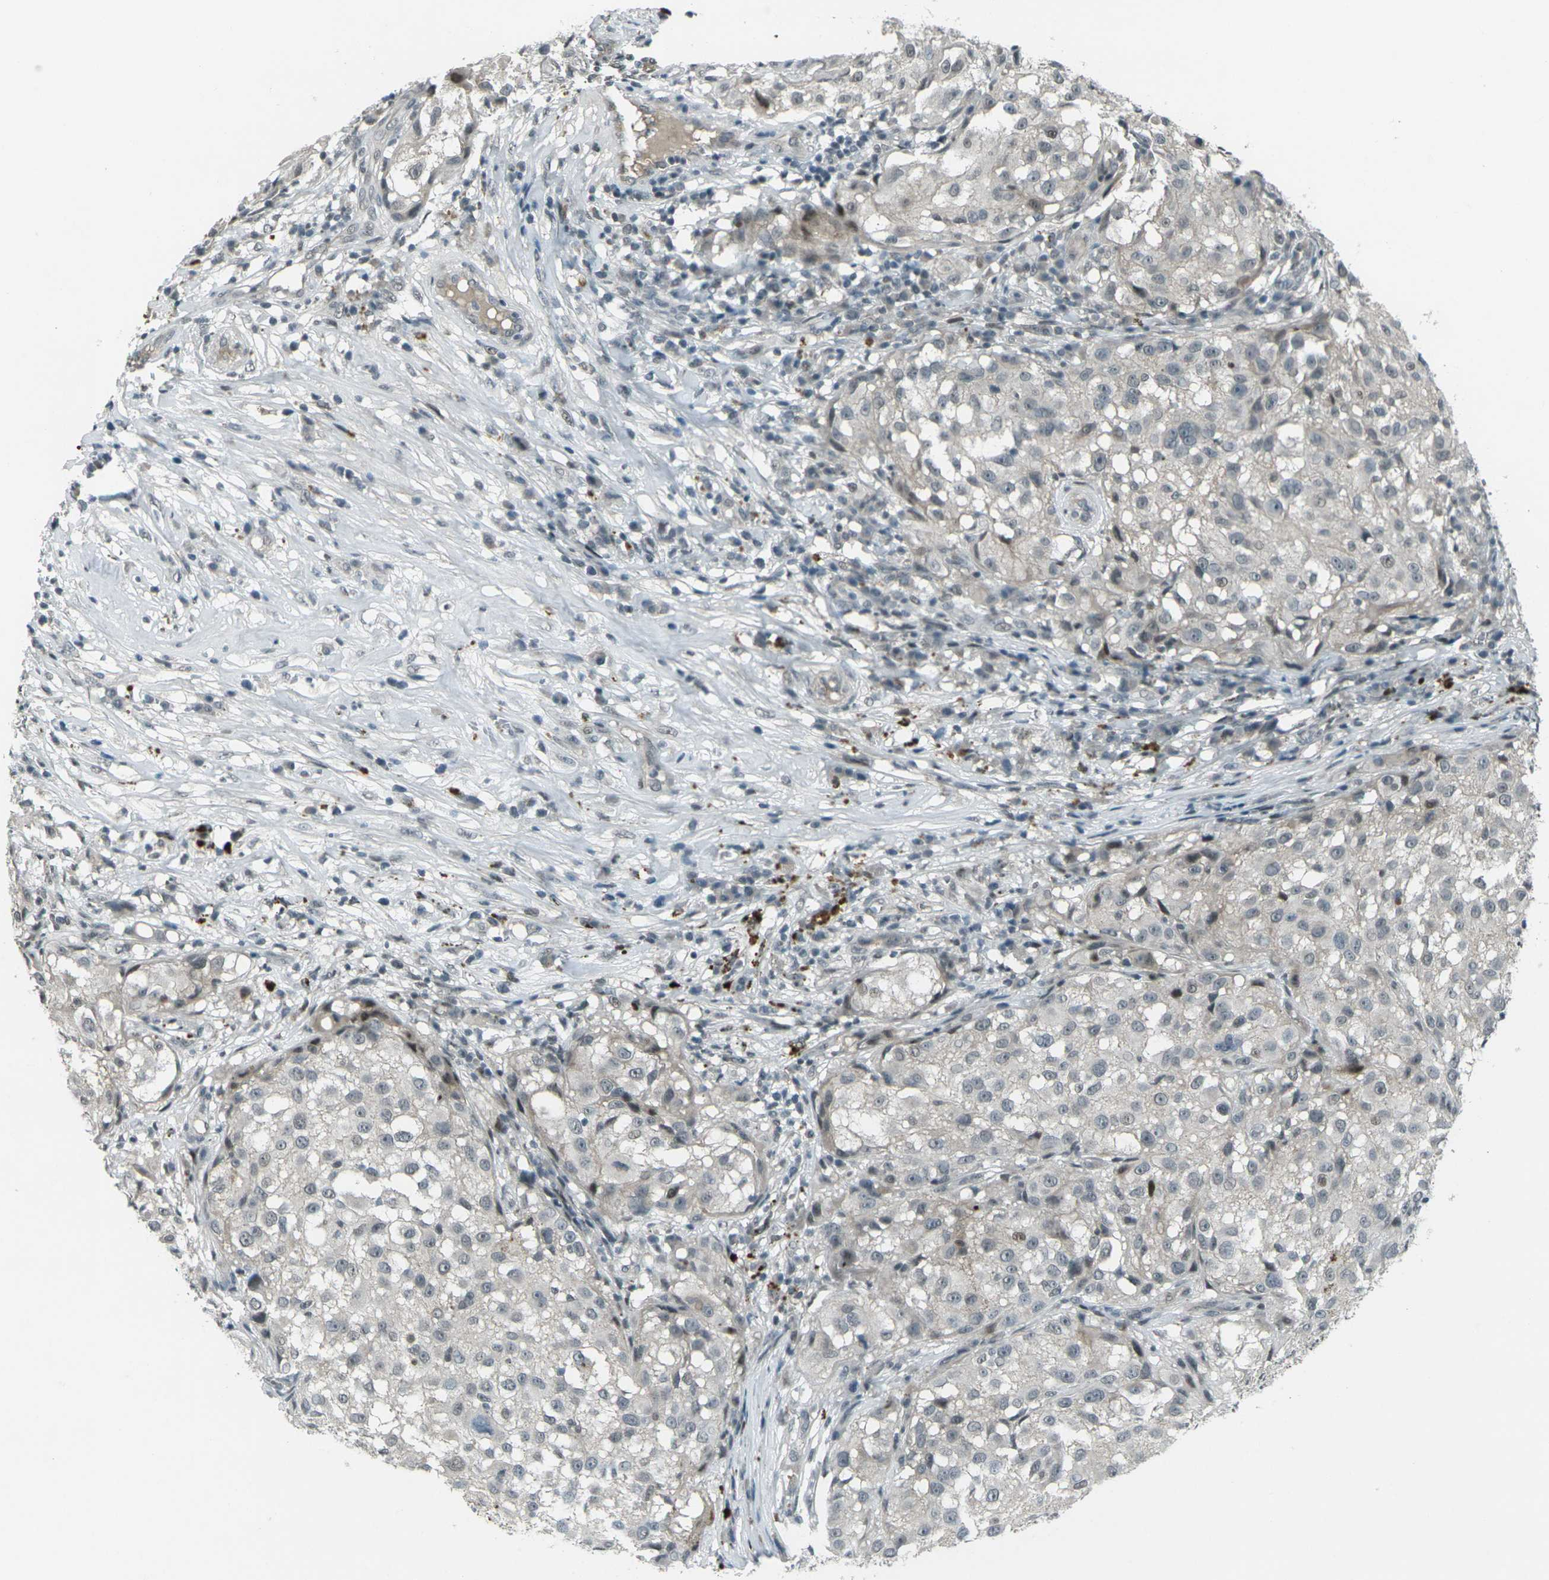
{"staining": {"intensity": "negative", "quantity": "none", "location": "none"}, "tissue": "melanoma", "cell_type": "Tumor cells", "image_type": "cancer", "snomed": [{"axis": "morphology", "description": "Necrosis, NOS"}, {"axis": "morphology", "description": "Malignant melanoma, NOS"}, {"axis": "topography", "description": "Skin"}], "caption": "There is no significant staining in tumor cells of malignant melanoma.", "gene": "GPR19", "patient": {"sex": "female", "age": 87}}